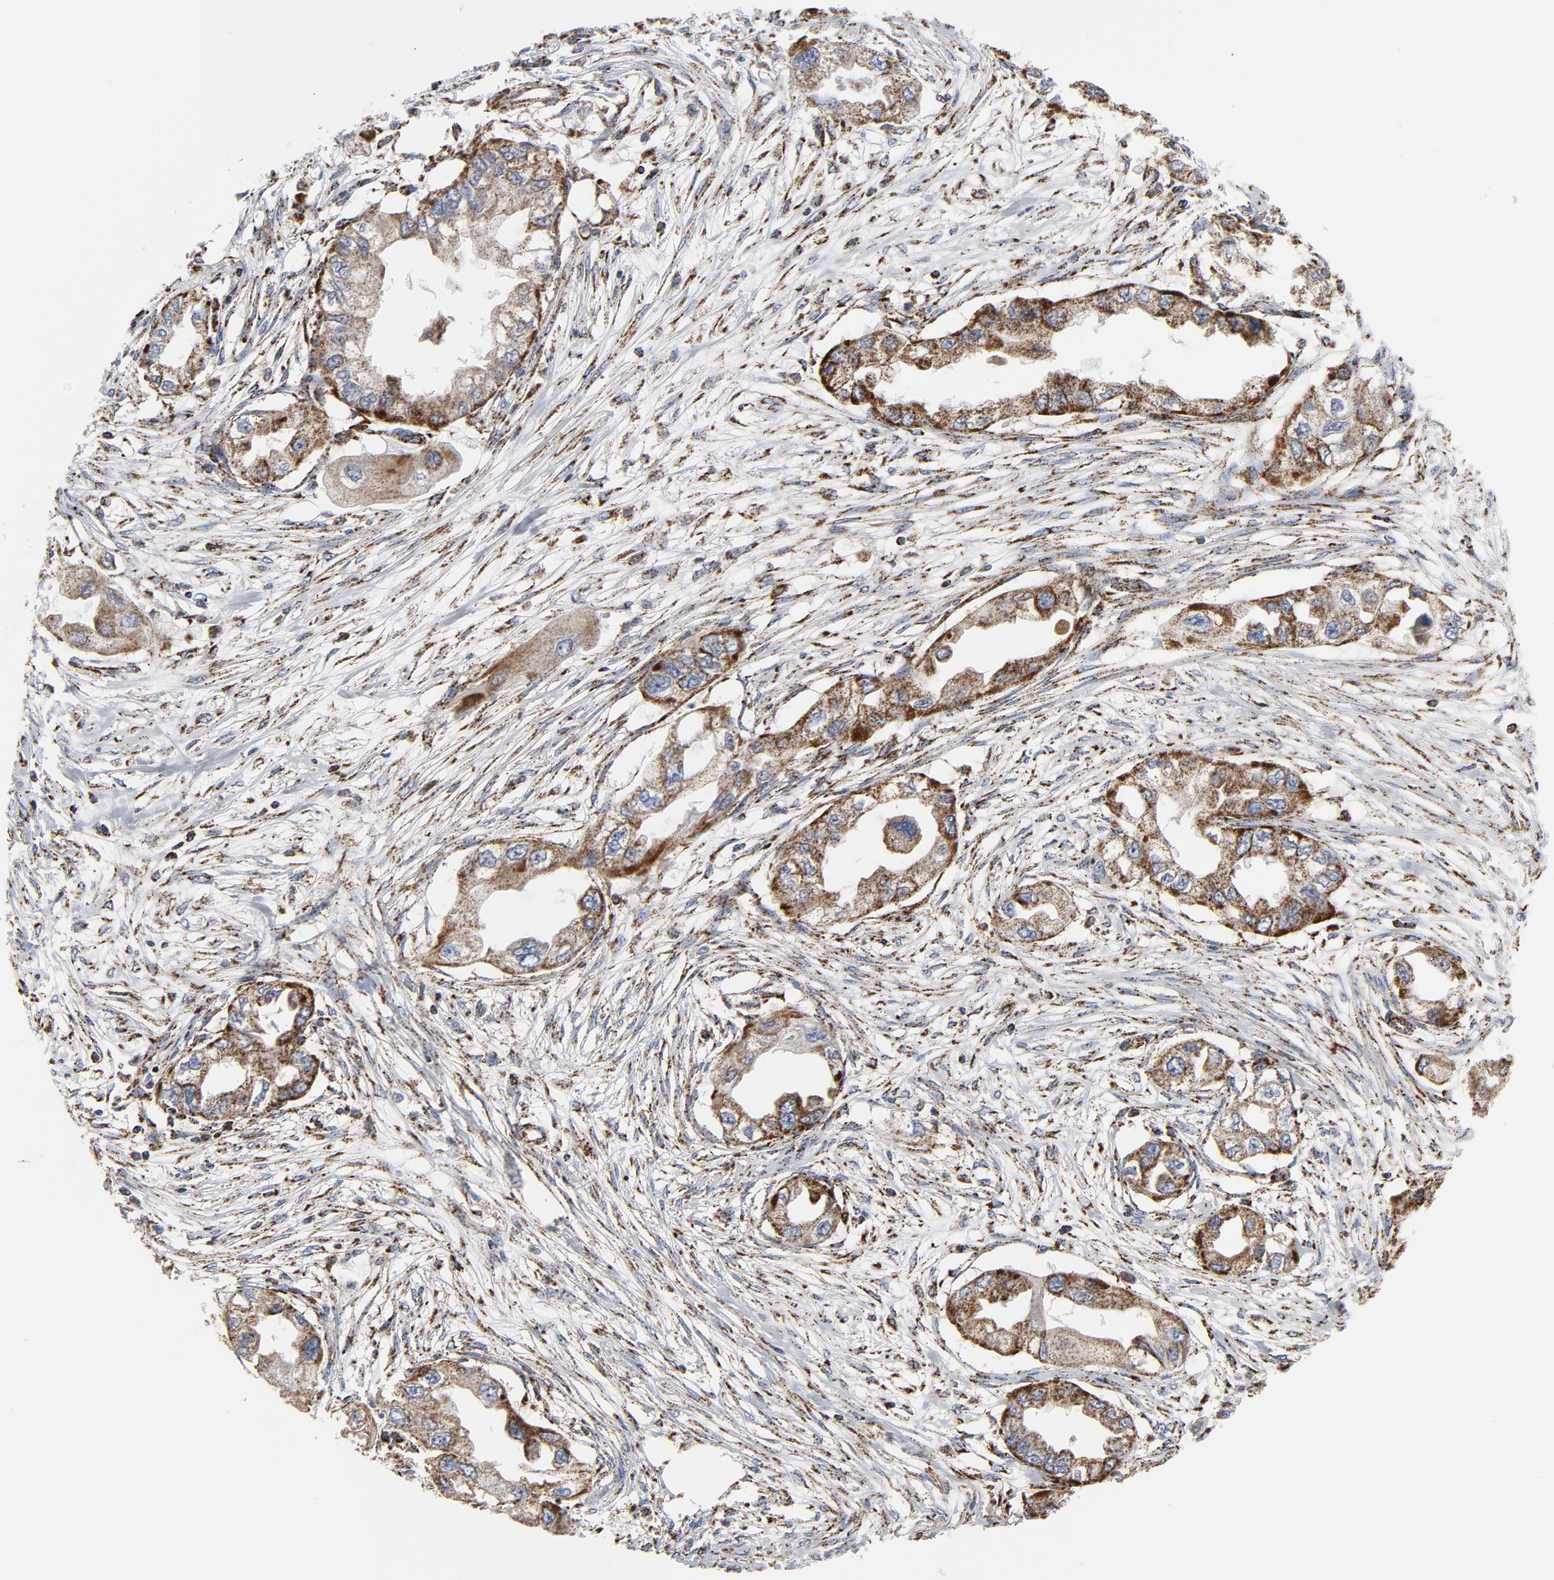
{"staining": {"intensity": "moderate", "quantity": ">75%", "location": "cytoplasmic/membranous"}, "tissue": "endometrial cancer", "cell_type": "Tumor cells", "image_type": "cancer", "snomed": [{"axis": "morphology", "description": "Adenocarcinoma, NOS"}, {"axis": "topography", "description": "Endometrium"}], "caption": "A photomicrograph showing moderate cytoplasmic/membranous expression in about >75% of tumor cells in endometrial adenocarcinoma, as visualized by brown immunohistochemical staining.", "gene": "NDUFV2", "patient": {"sex": "female", "age": 67}}